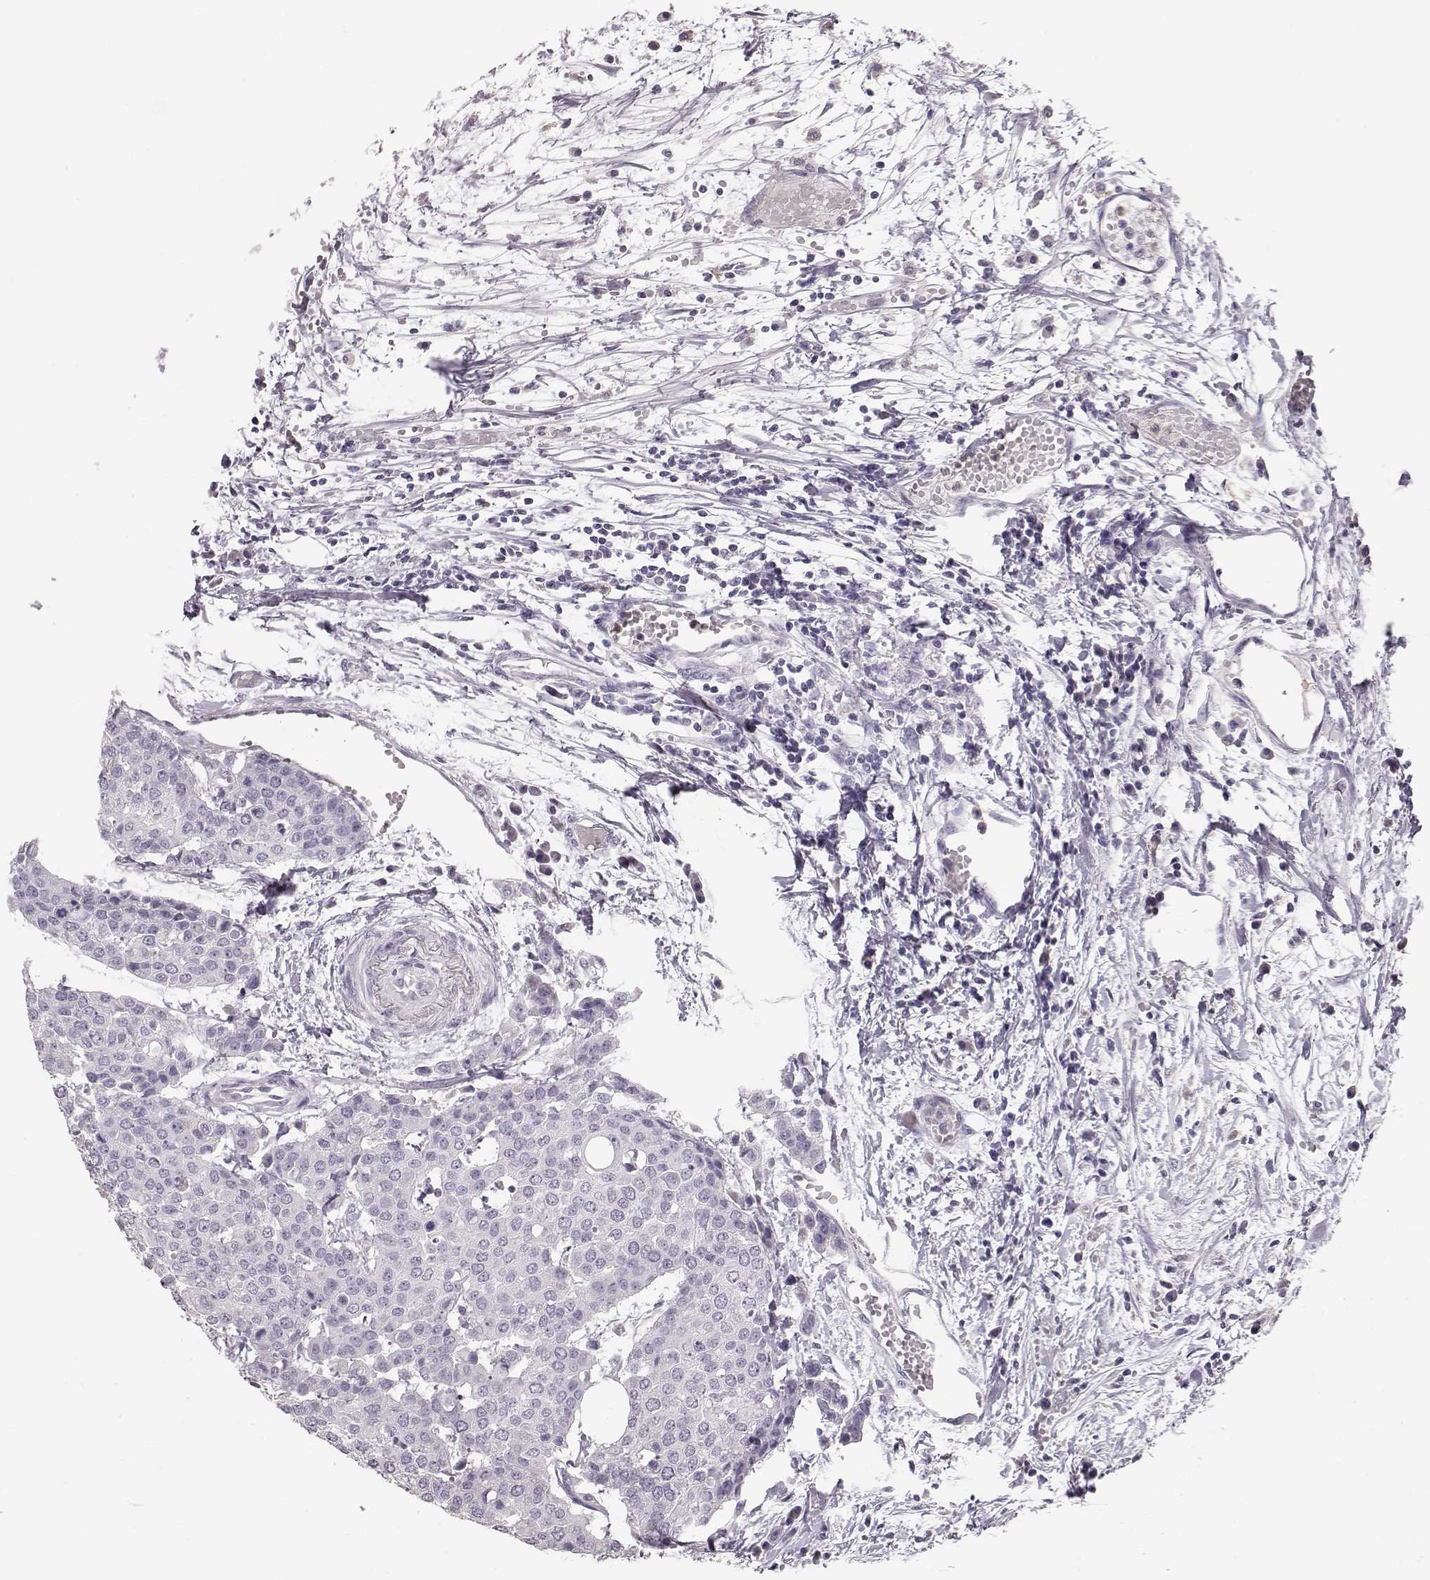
{"staining": {"intensity": "negative", "quantity": "none", "location": "none"}, "tissue": "carcinoid", "cell_type": "Tumor cells", "image_type": "cancer", "snomed": [{"axis": "morphology", "description": "Carcinoid, malignant, NOS"}, {"axis": "topography", "description": "Colon"}], "caption": "Tumor cells show no significant positivity in carcinoid (malignant). The staining was performed using DAB to visualize the protein expression in brown, while the nuclei were stained in blue with hematoxylin (Magnification: 20x).", "gene": "POU1F1", "patient": {"sex": "male", "age": 81}}